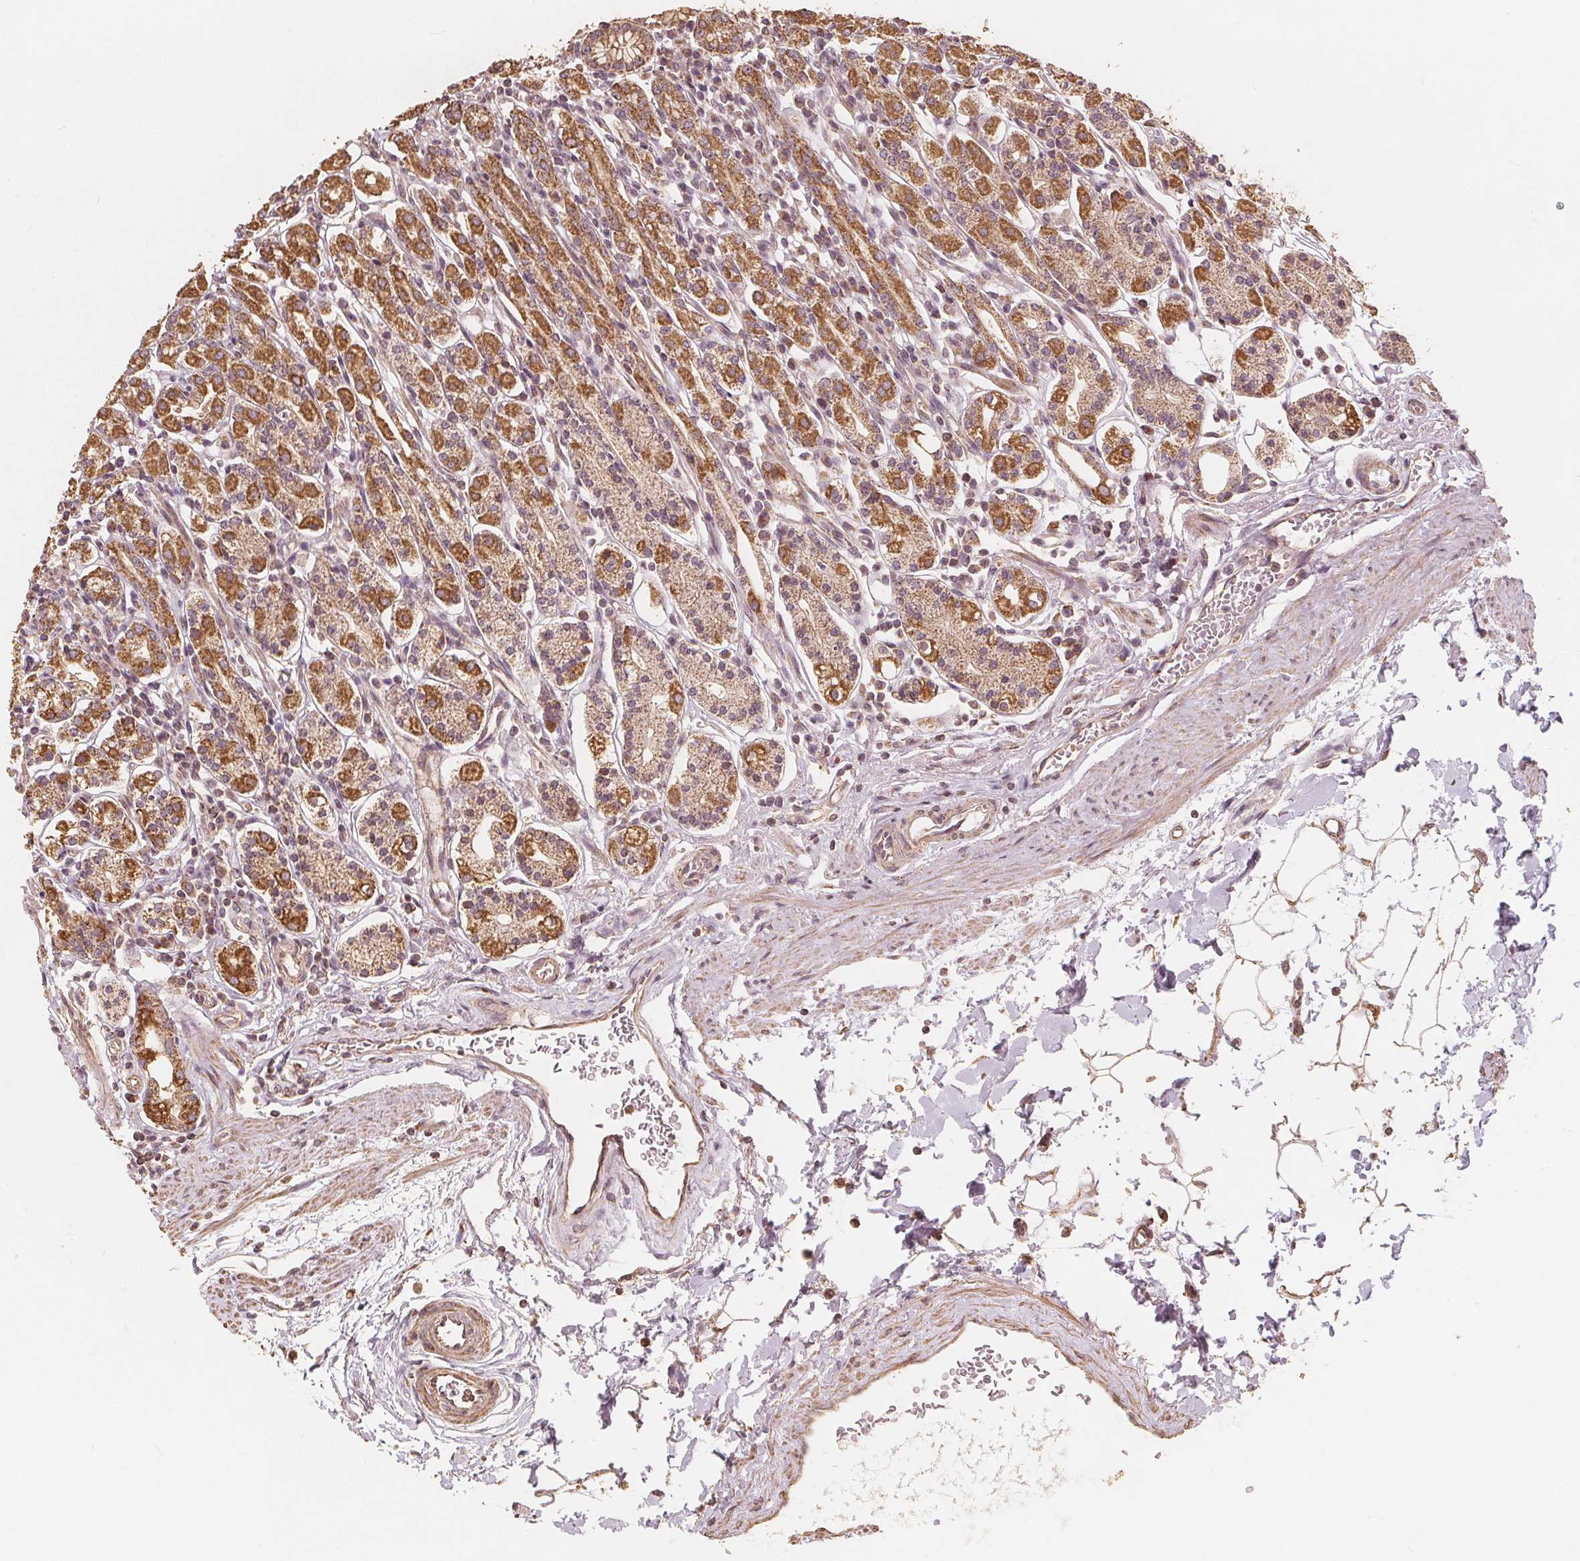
{"staining": {"intensity": "strong", "quantity": "25%-75%", "location": "cytoplasmic/membranous"}, "tissue": "stomach", "cell_type": "Glandular cells", "image_type": "normal", "snomed": [{"axis": "morphology", "description": "Normal tissue, NOS"}, {"axis": "topography", "description": "Stomach, upper"}, {"axis": "topography", "description": "Stomach"}], "caption": "DAB (3,3'-diaminobenzidine) immunohistochemical staining of normal human stomach demonstrates strong cytoplasmic/membranous protein expression in approximately 25%-75% of glandular cells.", "gene": "PEX26", "patient": {"sex": "male", "age": 62}}